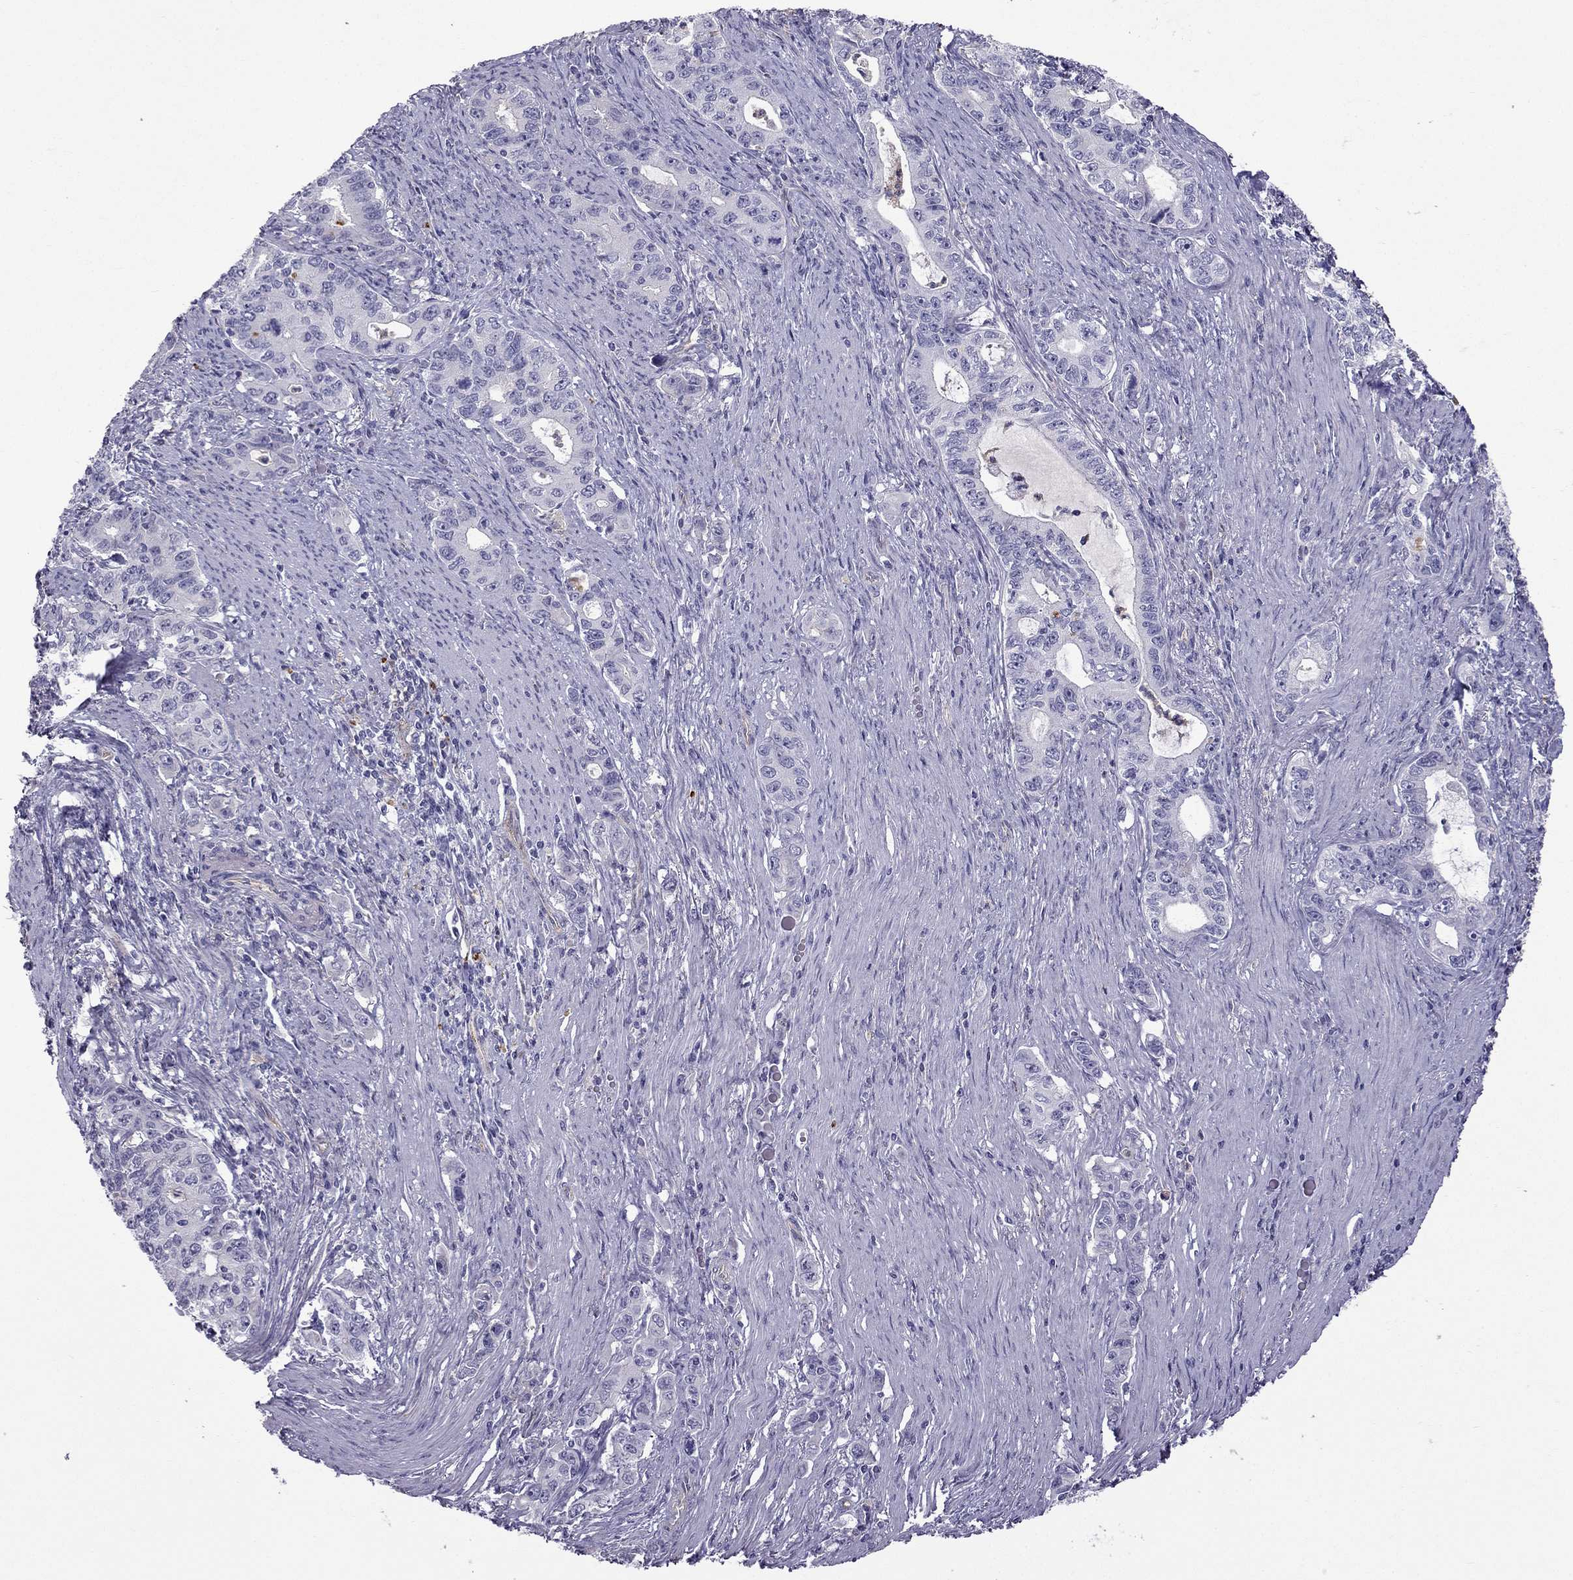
{"staining": {"intensity": "negative", "quantity": "none", "location": "none"}, "tissue": "stomach cancer", "cell_type": "Tumor cells", "image_type": "cancer", "snomed": [{"axis": "morphology", "description": "Adenocarcinoma, NOS"}, {"axis": "topography", "description": "Stomach, lower"}], "caption": "High power microscopy micrograph of an immunohistochemistry (IHC) photomicrograph of adenocarcinoma (stomach), revealing no significant staining in tumor cells.", "gene": "STOML3", "patient": {"sex": "female", "age": 72}}